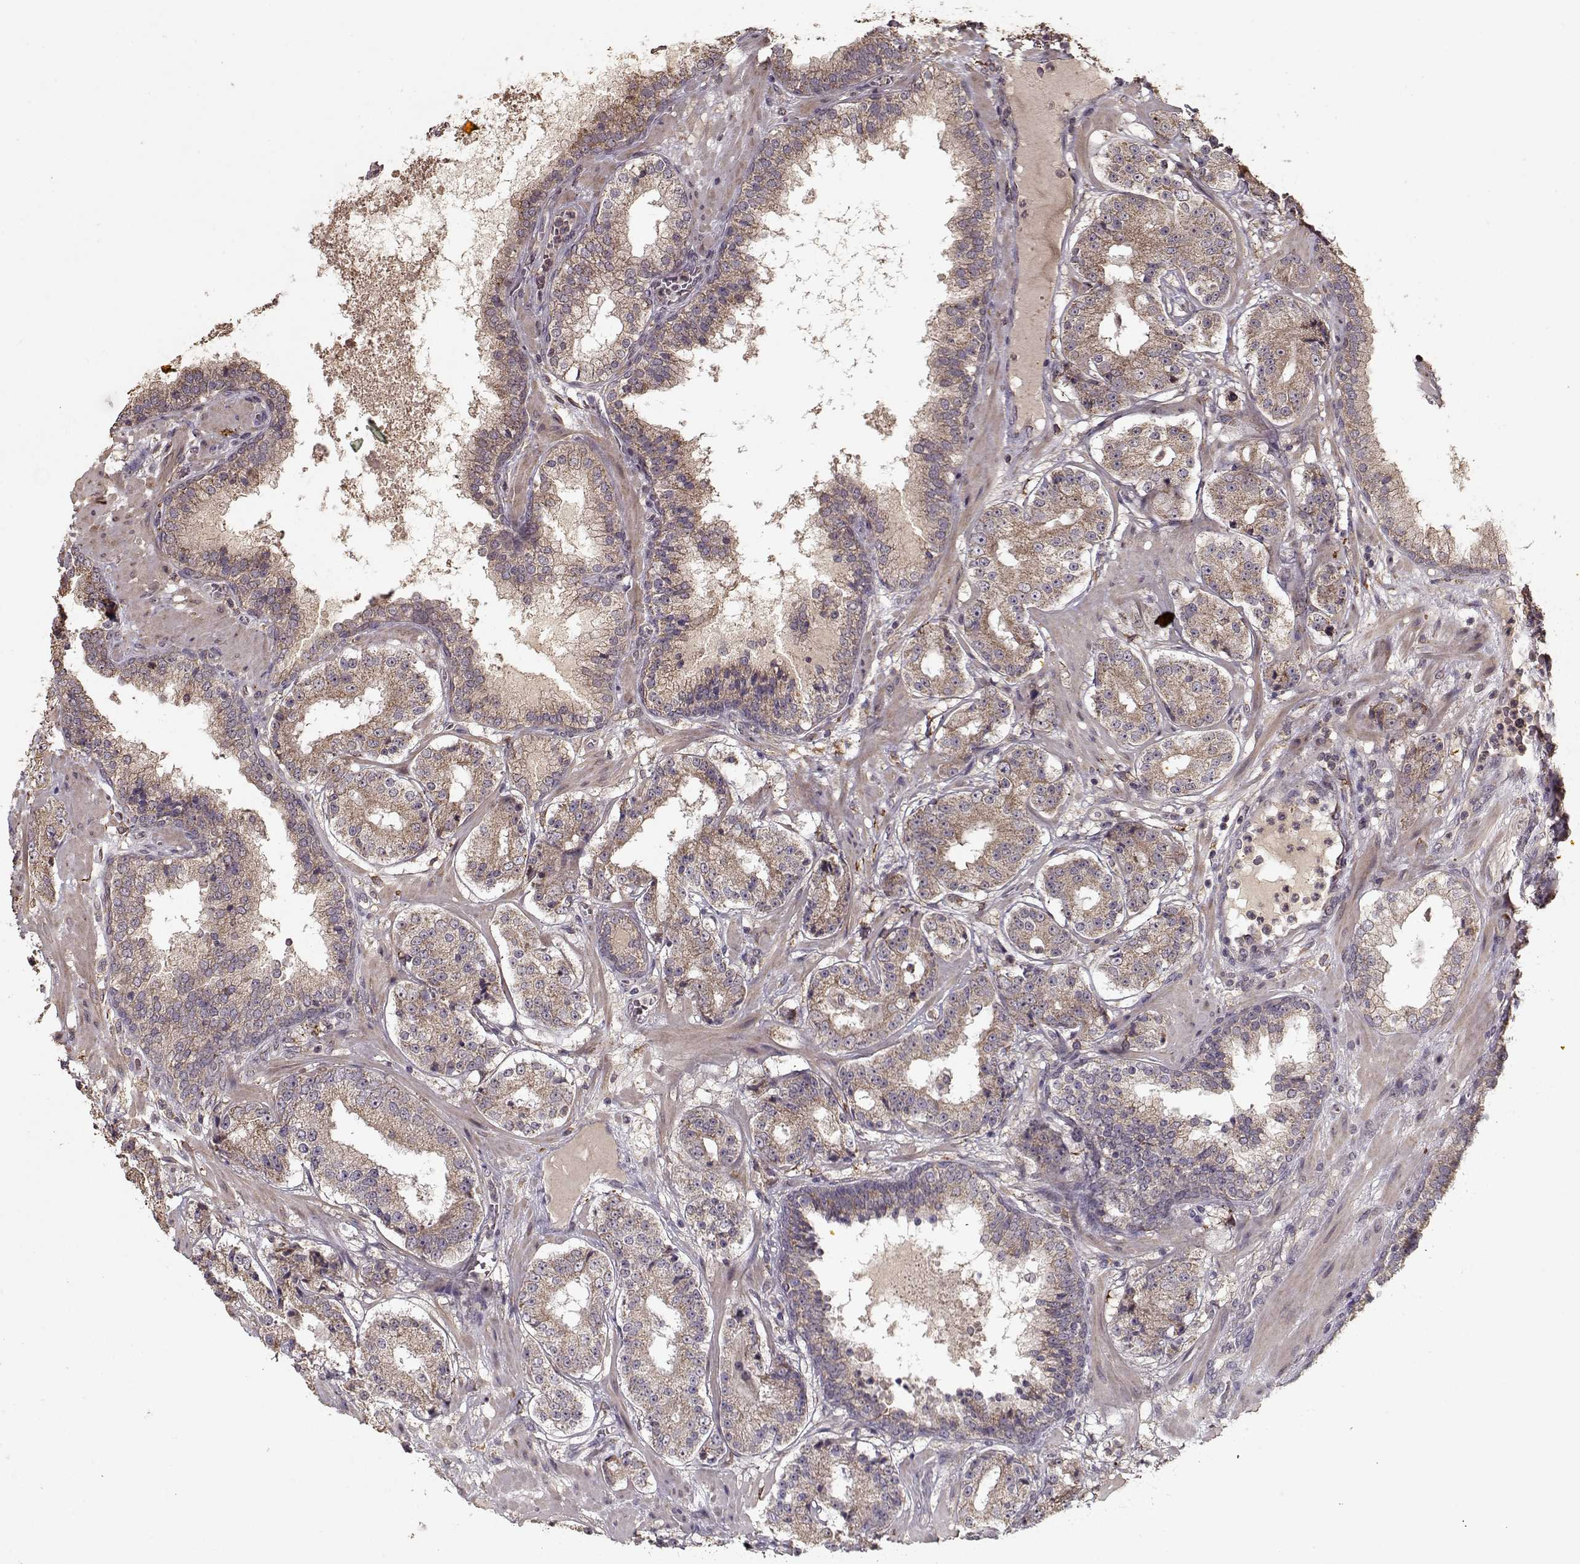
{"staining": {"intensity": "moderate", "quantity": ">75%", "location": "cytoplasmic/membranous"}, "tissue": "prostate cancer", "cell_type": "Tumor cells", "image_type": "cancer", "snomed": [{"axis": "morphology", "description": "Adenocarcinoma, Low grade"}, {"axis": "topography", "description": "Prostate"}], "caption": "A photomicrograph showing moderate cytoplasmic/membranous expression in about >75% of tumor cells in prostate cancer, as visualized by brown immunohistochemical staining.", "gene": "IMMP1L", "patient": {"sex": "male", "age": 60}}